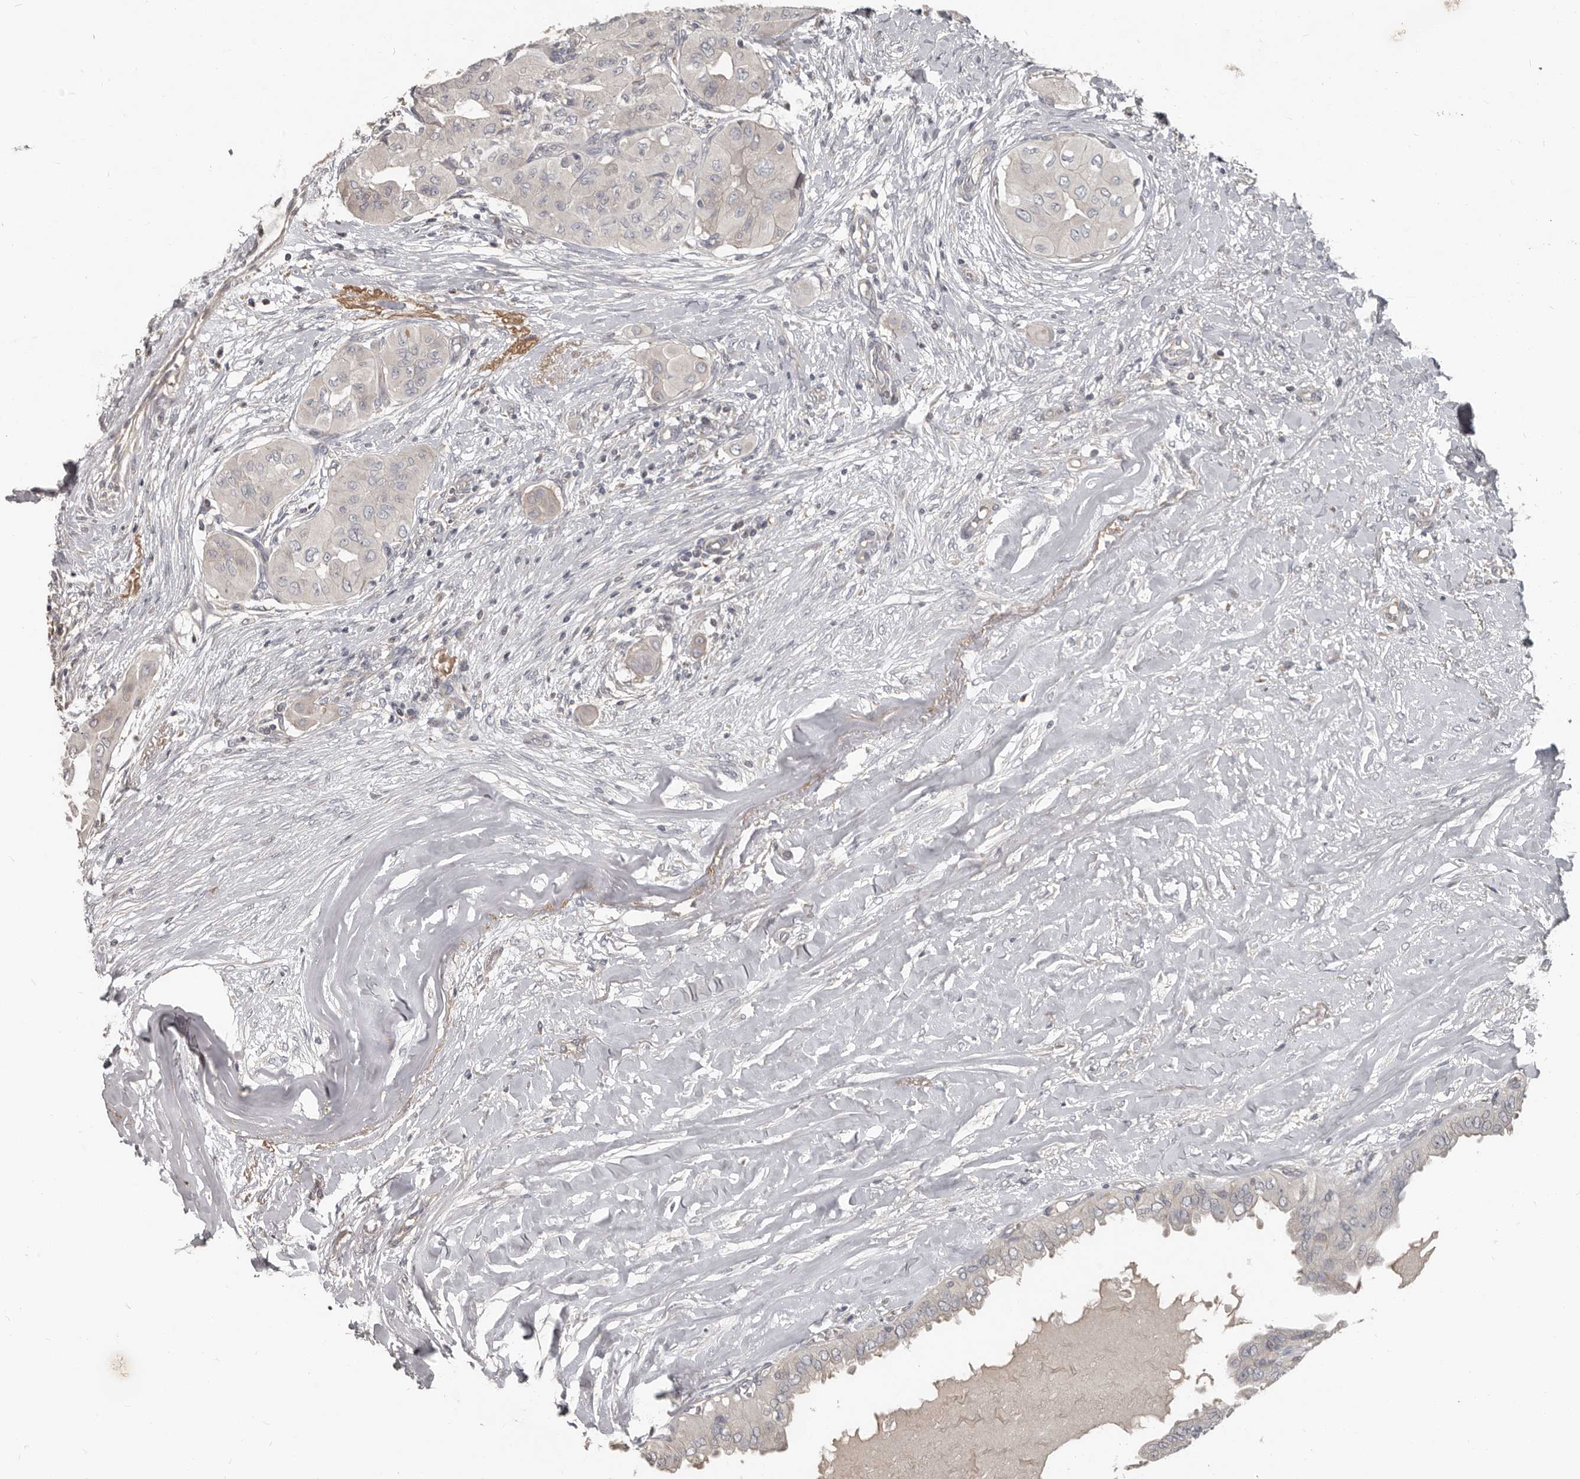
{"staining": {"intensity": "negative", "quantity": "none", "location": "none"}, "tissue": "thyroid cancer", "cell_type": "Tumor cells", "image_type": "cancer", "snomed": [{"axis": "morphology", "description": "Papillary adenocarcinoma, NOS"}, {"axis": "topography", "description": "Thyroid gland"}], "caption": "The micrograph reveals no staining of tumor cells in papillary adenocarcinoma (thyroid). (DAB (3,3'-diaminobenzidine) immunohistochemistry with hematoxylin counter stain).", "gene": "CA6", "patient": {"sex": "female", "age": 59}}